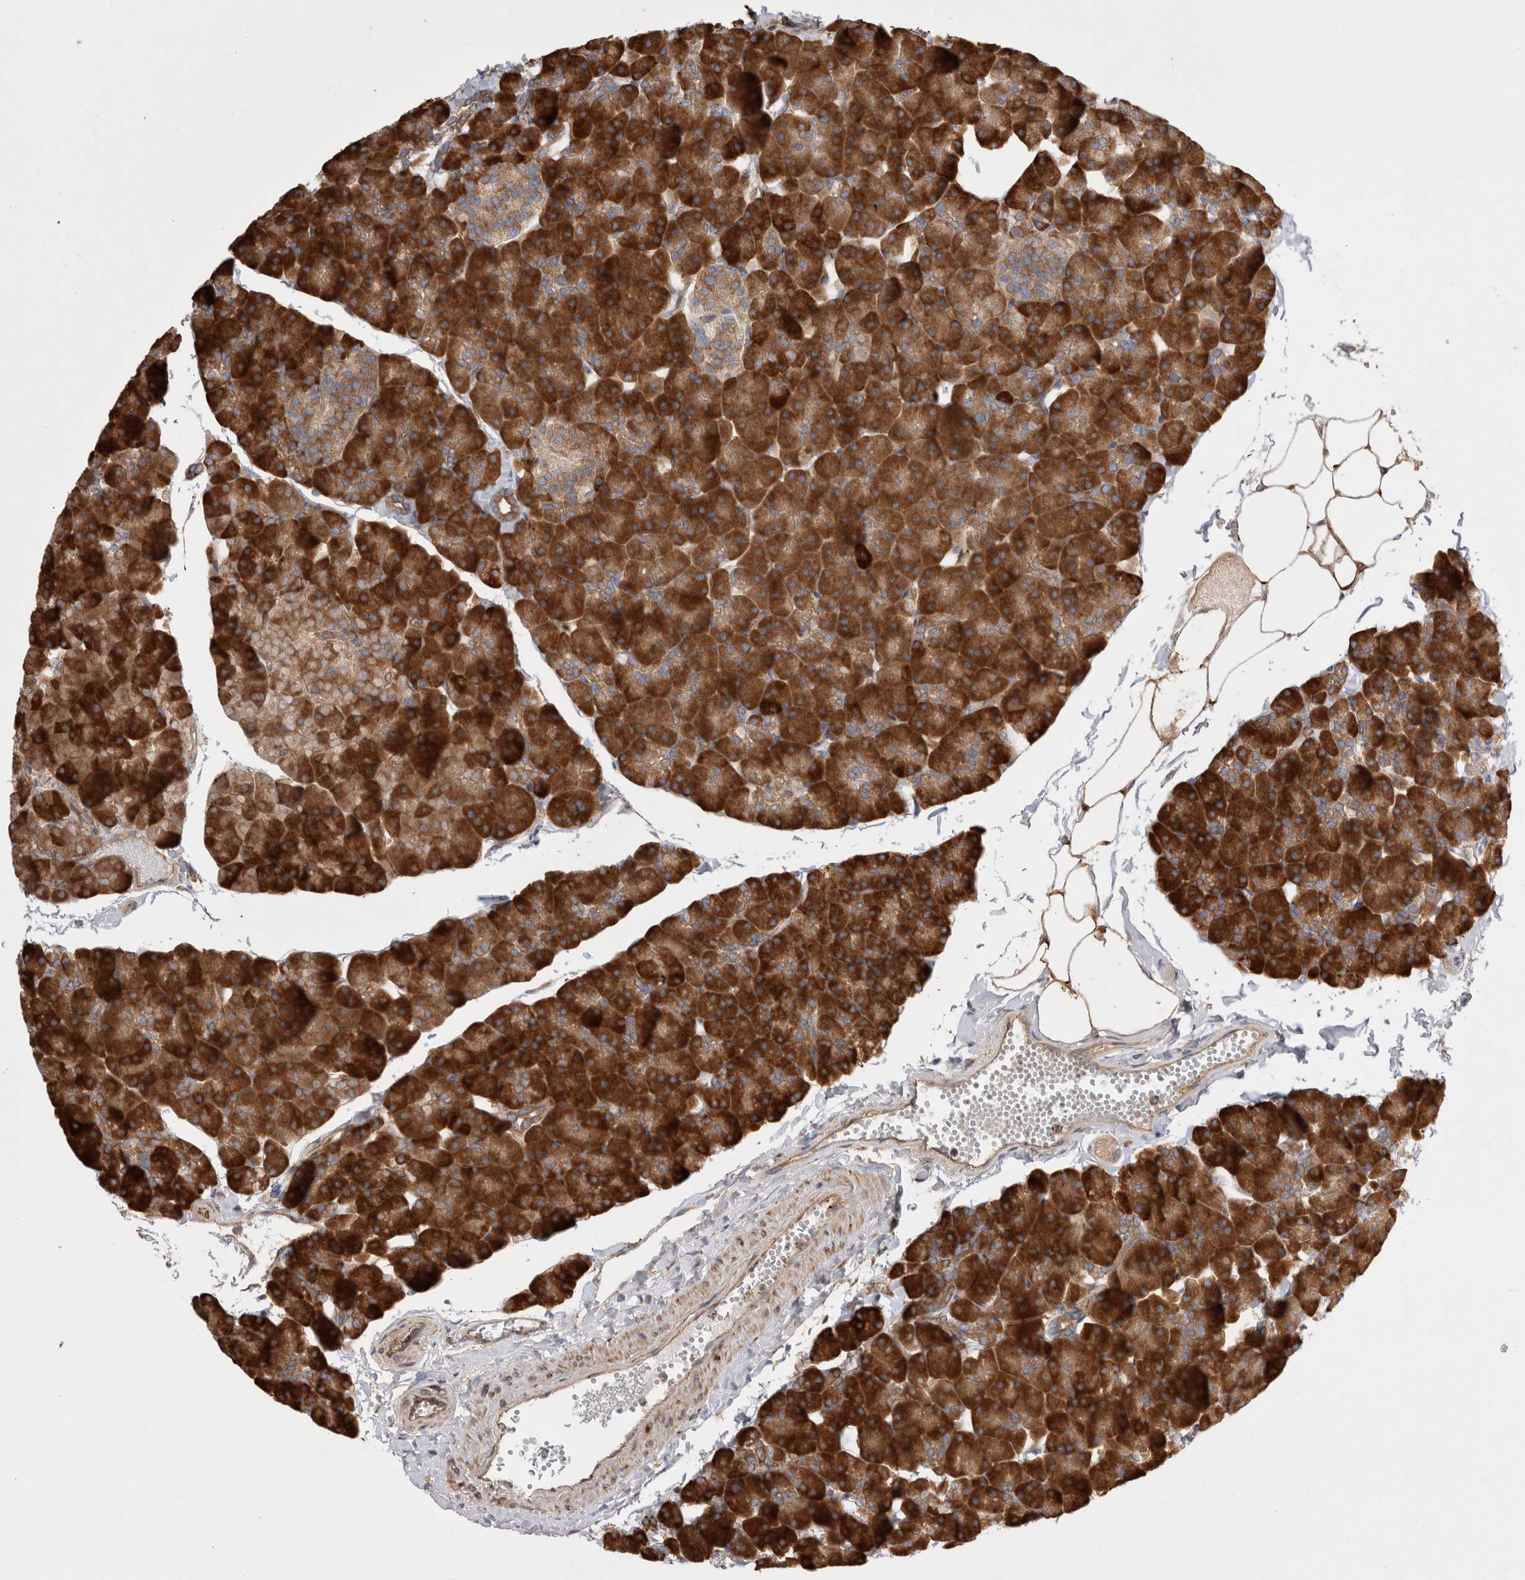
{"staining": {"intensity": "strong", "quantity": ">75%", "location": "cytoplasmic/membranous"}, "tissue": "pancreas", "cell_type": "Exocrine glandular cells", "image_type": "normal", "snomed": [{"axis": "morphology", "description": "Normal tissue, NOS"}, {"axis": "topography", "description": "Pancreas"}], "caption": "This micrograph reveals immunohistochemistry (IHC) staining of normal human pancreas, with high strong cytoplasmic/membranous positivity in about >75% of exocrine glandular cells.", "gene": "PDCD10", "patient": {"sex": "male", "age": 35}}